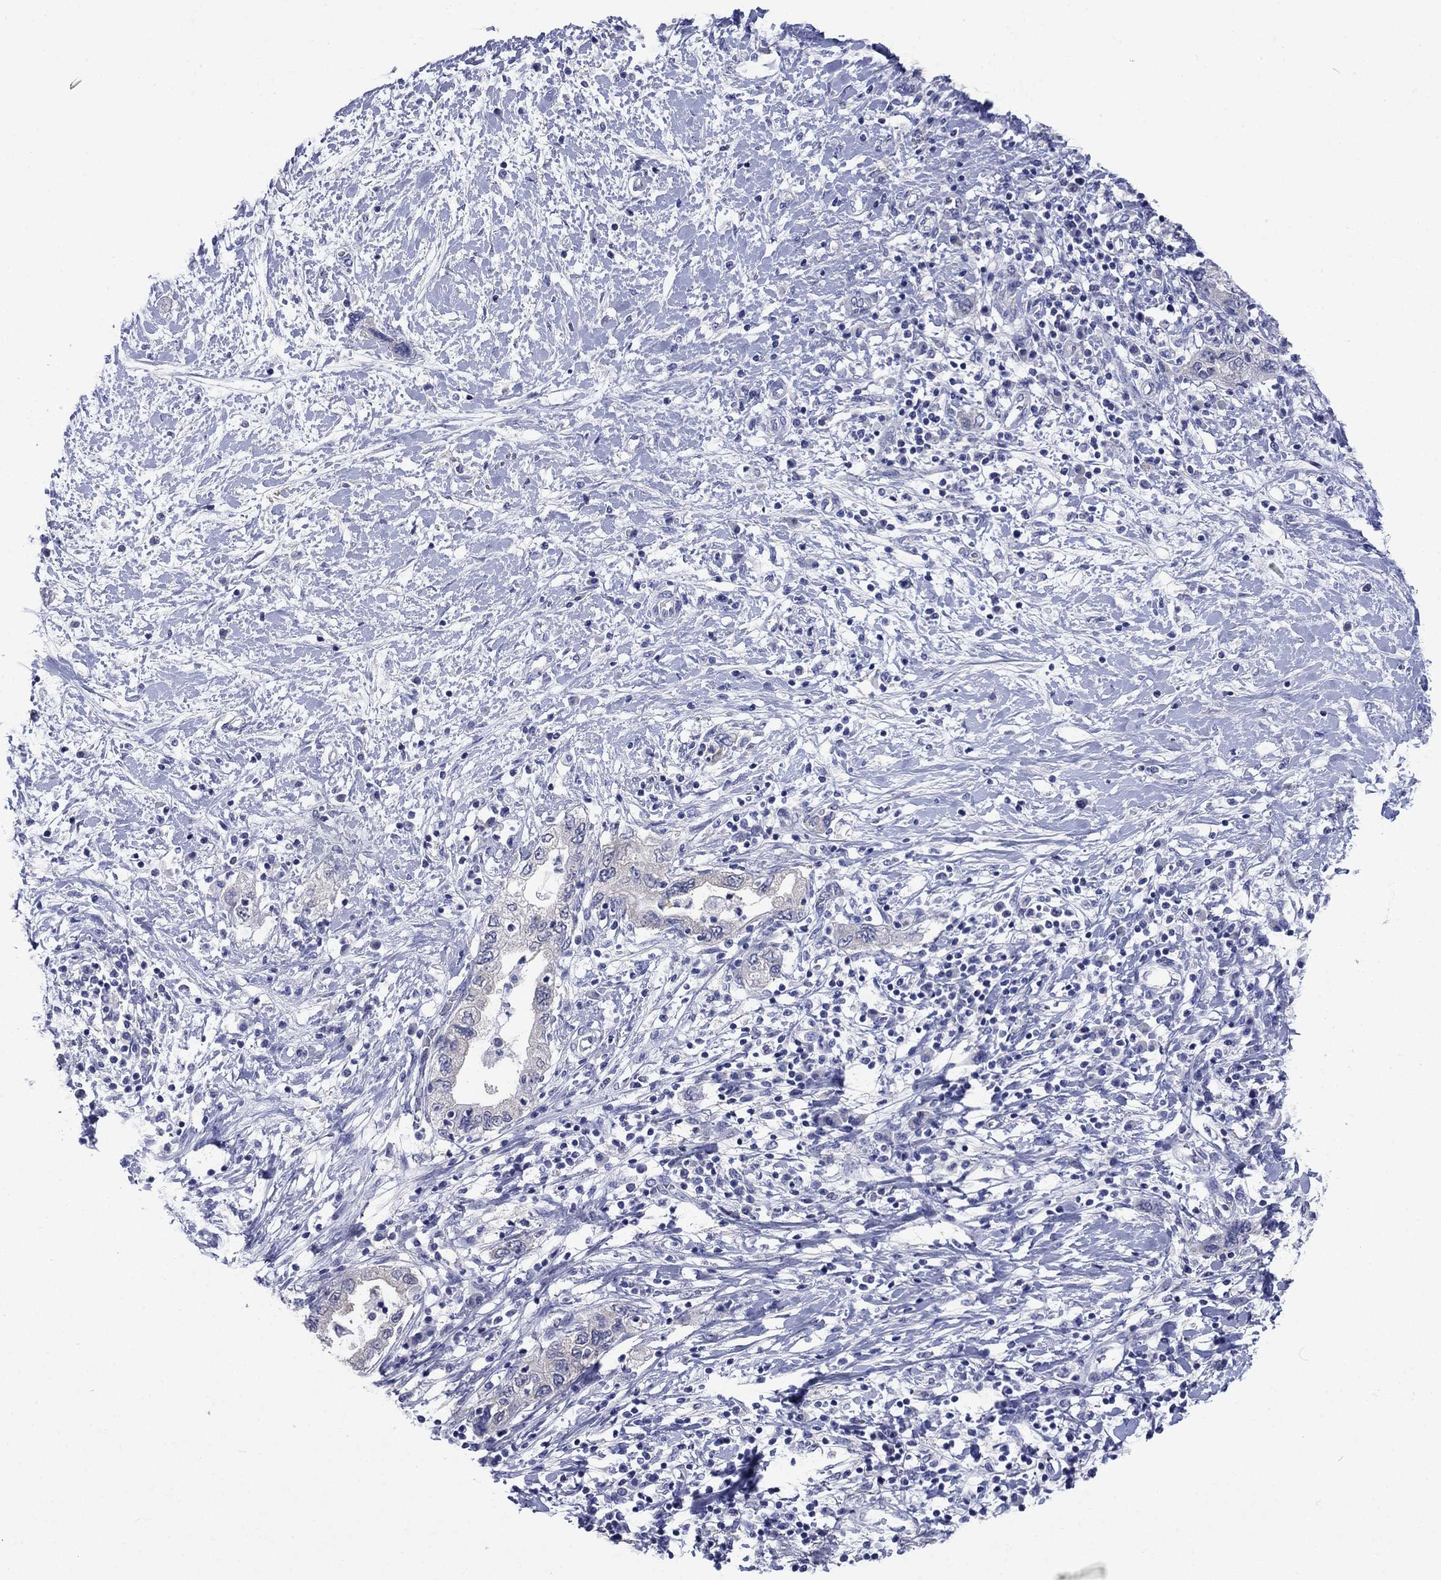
{"staining": {"intensity": "negative", "quantity": "none", "location": "none"}, "tissue": "pancreatic cancer", "cell_type": "Tumor cells", "image_type": "cancer", "snomed": [{"axis": "morphology", "description": "Adenocarcinoma, NOS"}, {"axis": "topography", "description": "Pancreas"}], "caption": "Photomicrograph shows no significant protein positivity in tumor cells of adenocarcinoma (pancreatic).", "gene": "SULT2B1", "patient": {"sex": "female", "age": 73}}